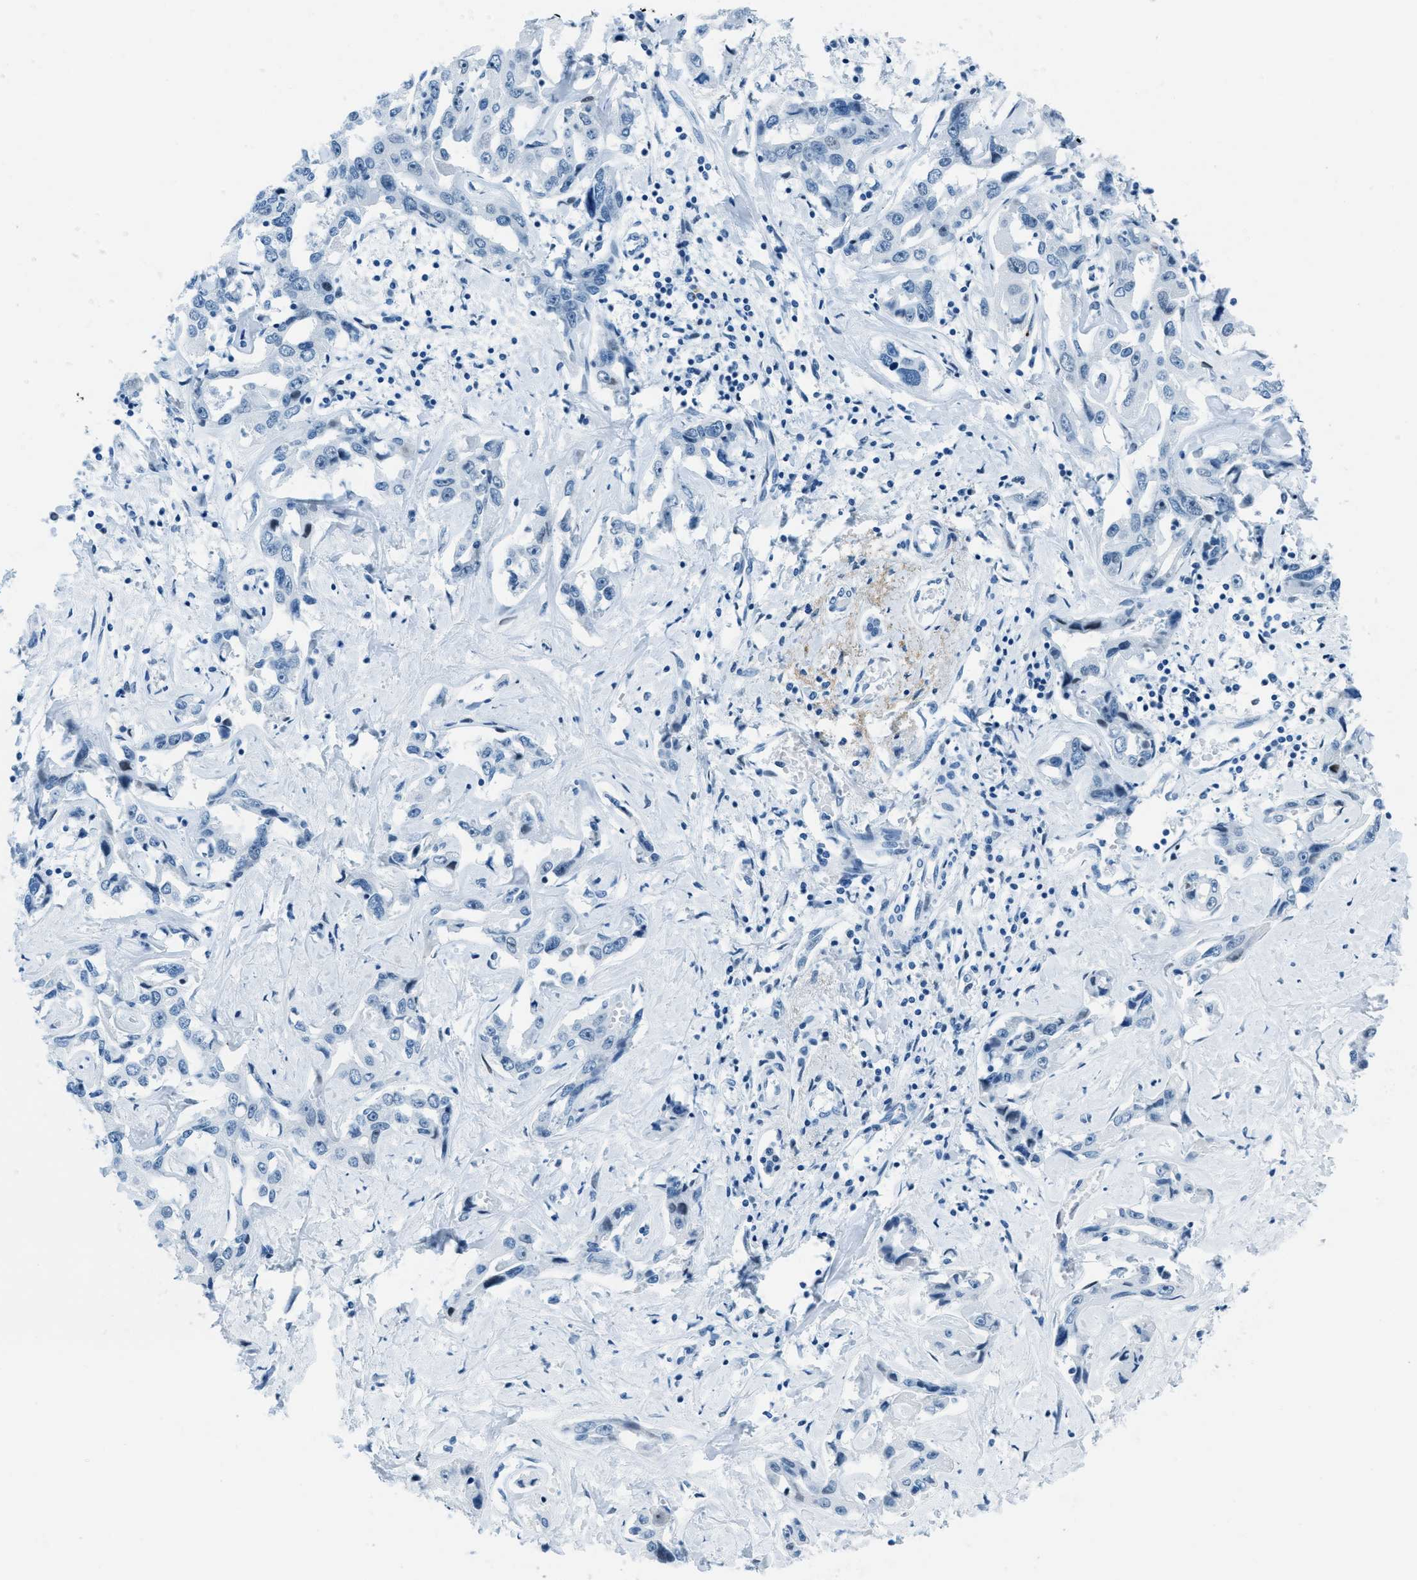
{"staining": {"intensity": "negative", "quantity": "none", "location": "none"}, "tissue": "liver cancer", "cell_type": "Tumor cells", "image_type": "cancer", "snomed": [{"axis": "morphology", "description": "Cholangiocarcinoma"}, {"axis": "topography", "description": "Liver"}], "caption": "This is a image of IHC staining of liver cholangiocarcinoma, which shows no positivity in tumor cells.", "gene": "PLA2G2A", "patient": {"sex": "male", "age": 59}}